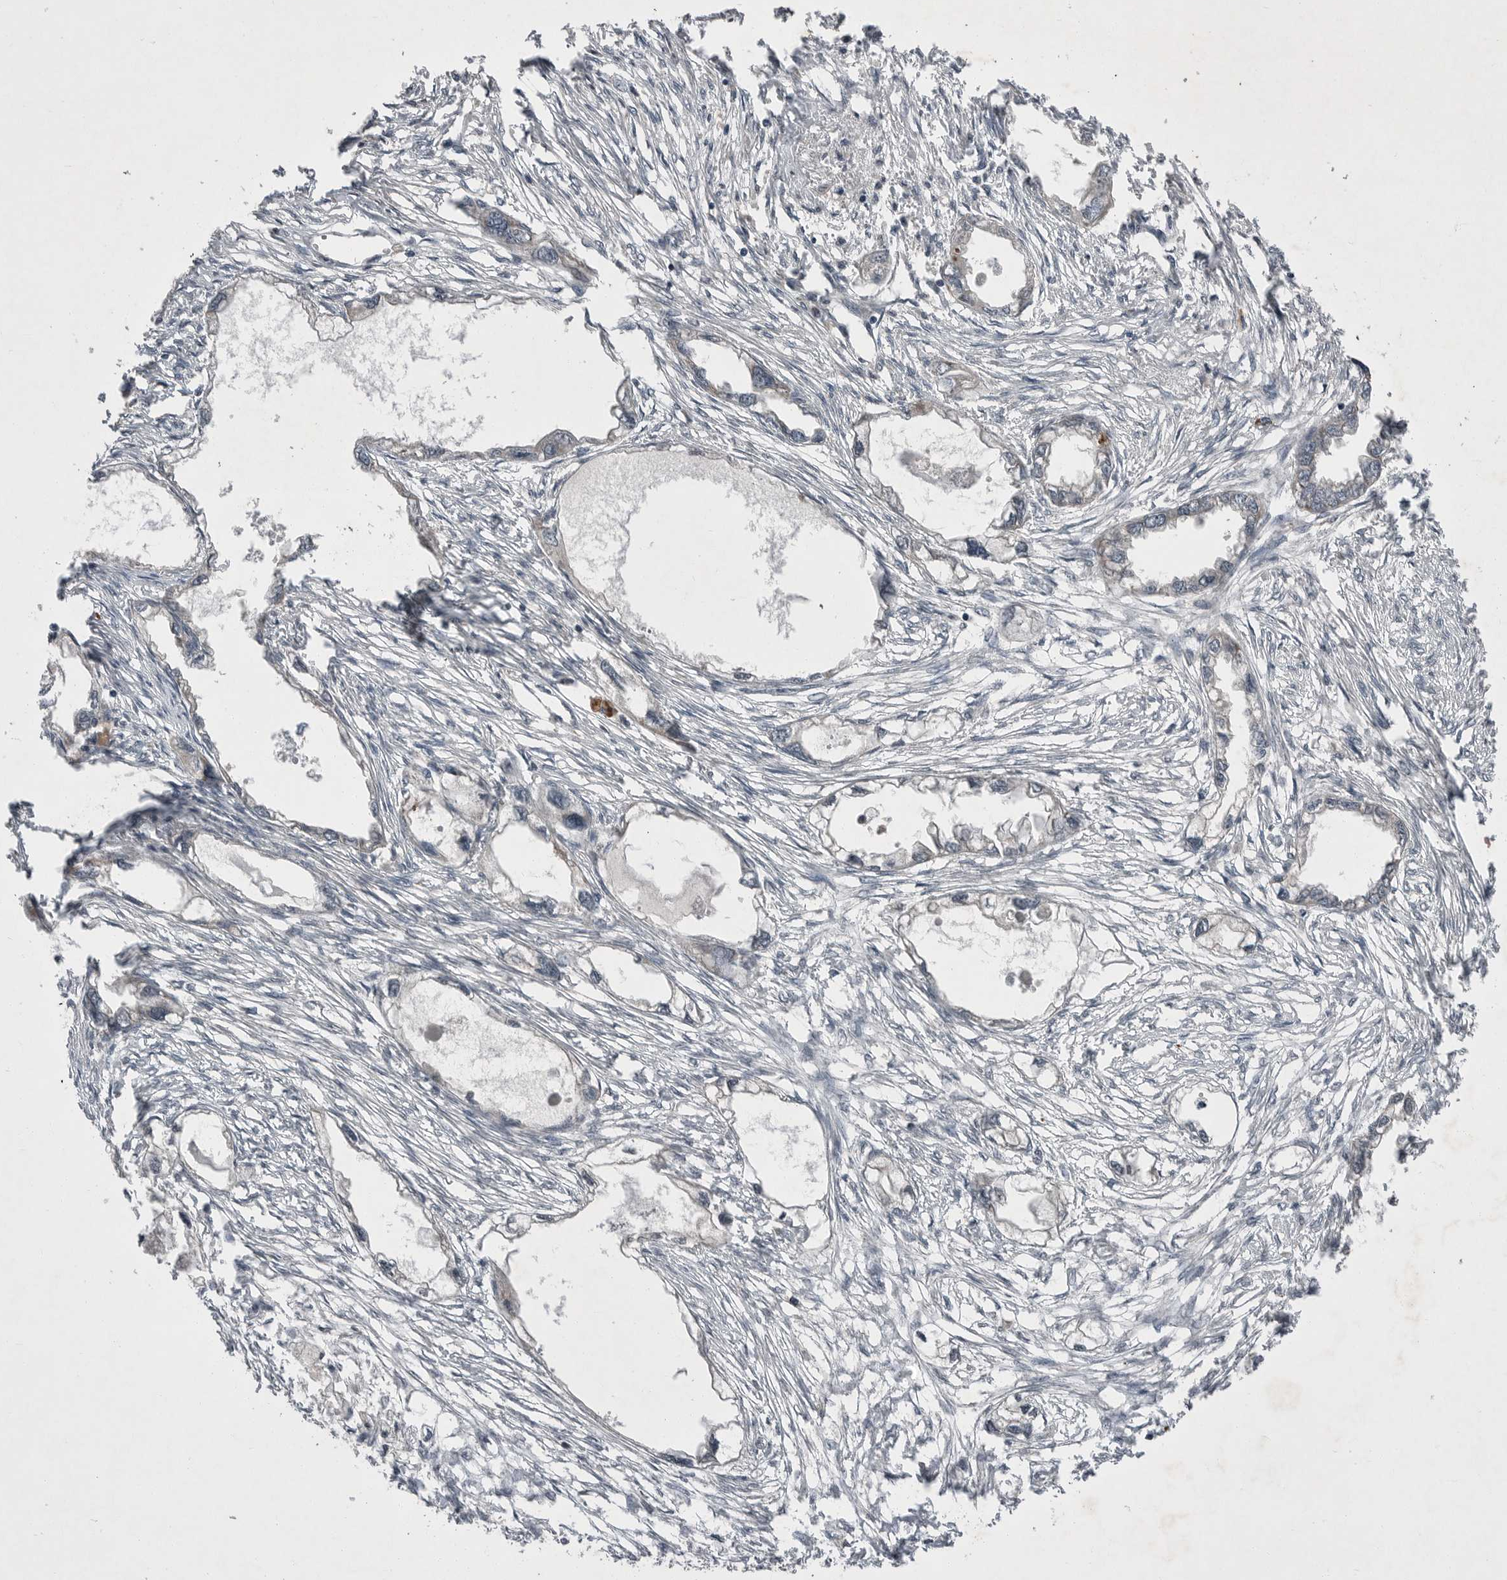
{"staining": {"intensity": "negative", "quantity": "none", "location": "none"}, "tissue": "endometrial cancer", "cell_type": "Tumor cells", "image_type": "cancer", "snomed": [{"axis": "morphology", "description": "Adenocarcinoma, NOS"}, {"axis": "morphology", "description": "Adenocarcinoma, metastatic, NOS"}, {"axis": "topography", "description": "Adipose tissue"}, {"axis": "topography", "description": "Endometrium"}], "caption": "IHC of human endometrial metastatic adenocarcinoma reveals no staining in tumor cells. (Stains: DAB immunohistochemistry with hematoxylin counter stain, Microscopy: brightfield microscopy at high magnification).", "gene": "SCP2", "patient": {"sex": "female", "age": 67}}